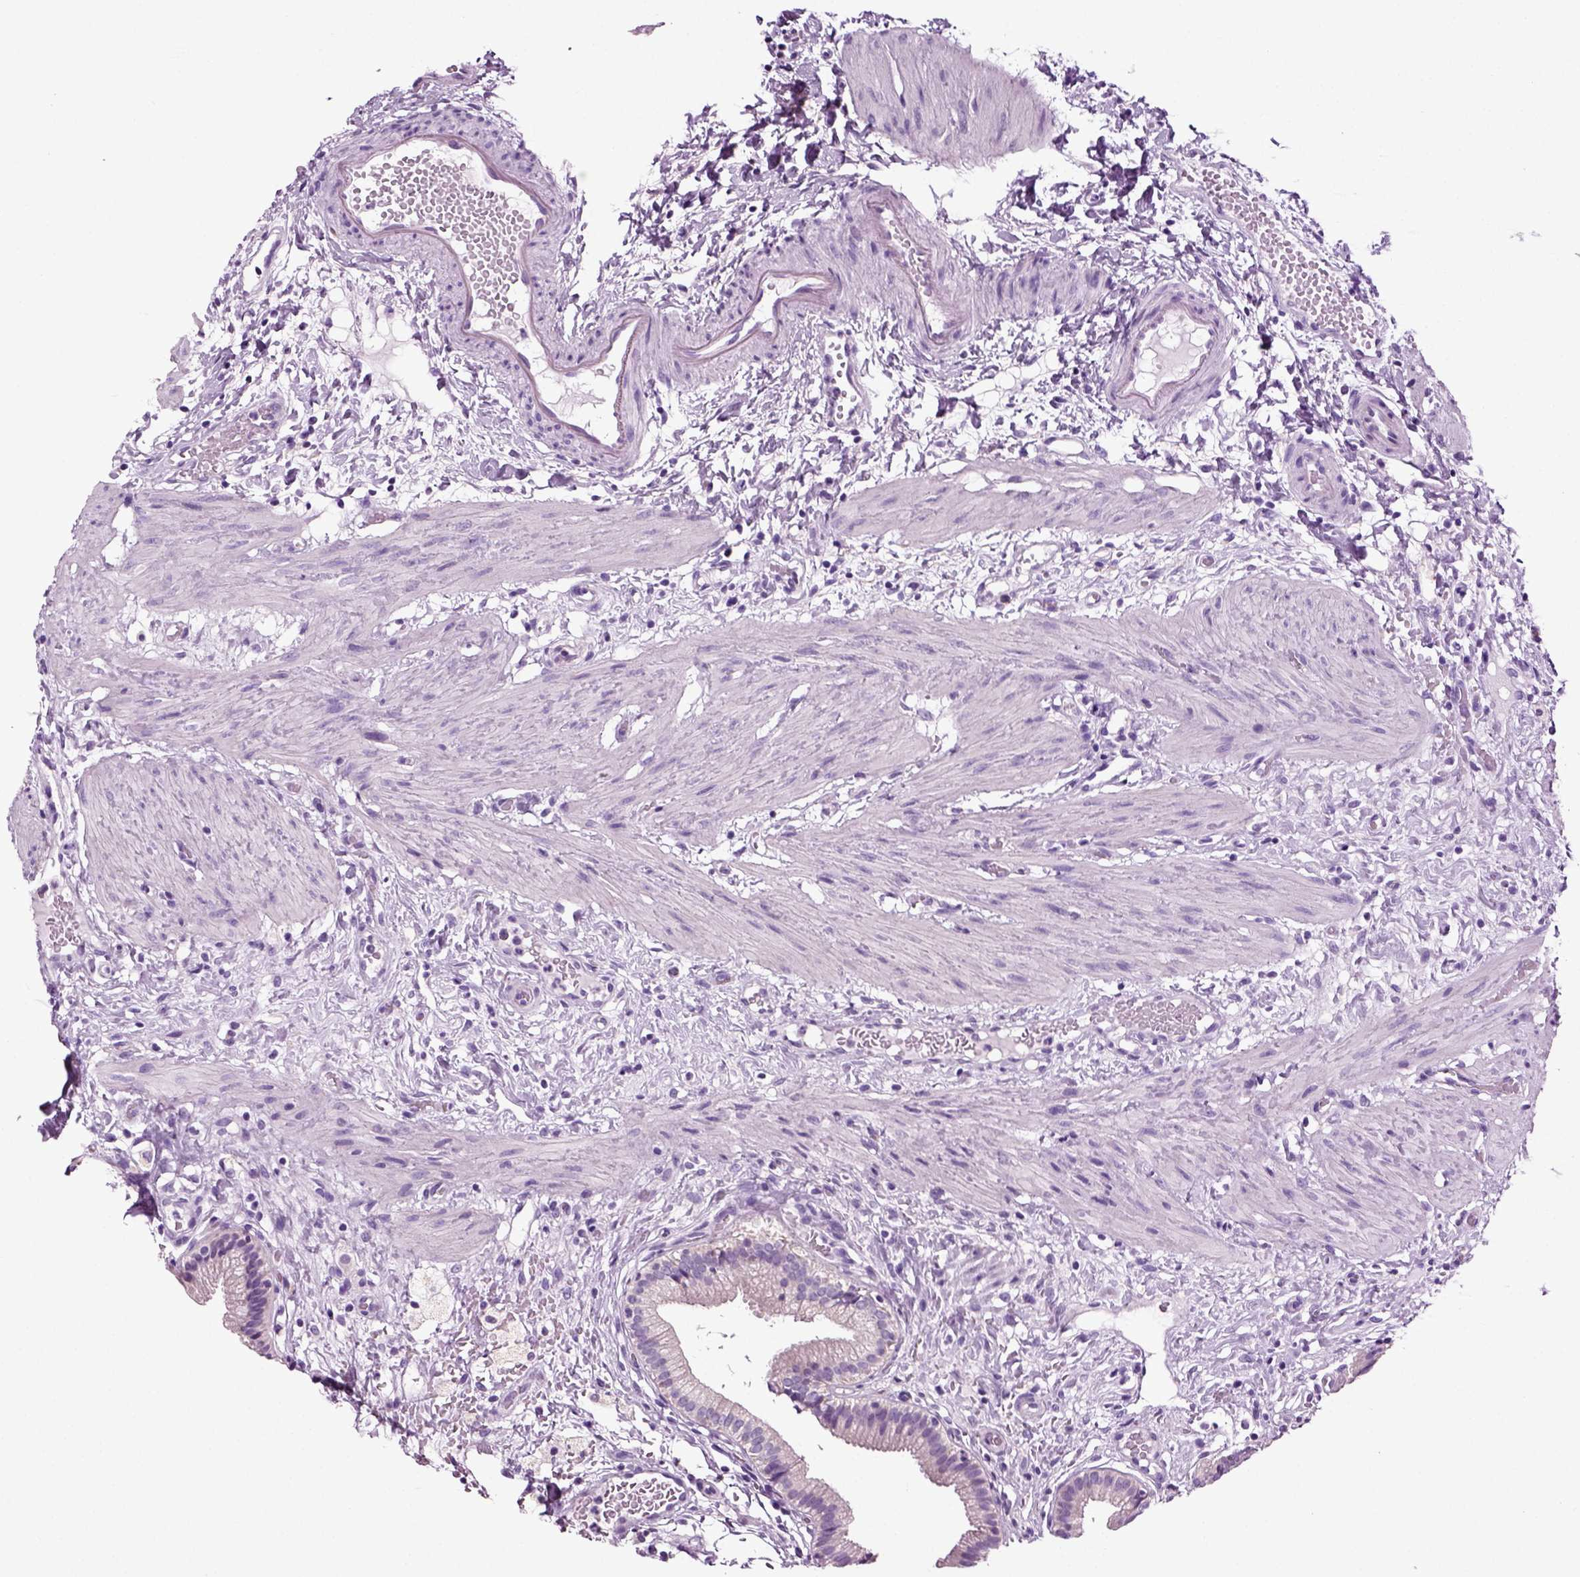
{"staining": {"intensity": "weak", "quantity": "25%-75%", "location": "cytoplasmic/membranous"}, "tissue": "gallbladder", "cell_type": "Glandular cells", "image_type": "normal", "snomed": [{"axis": "morphology", "description": "Normal tissue, NOS"}, {"axis": "topography", "description": "Gallbladder"}], "caption": "Gallbladder stained with a protein marker displays weak staining in glandular cells.", "gene": "DNAH10", "patient": {"sex": "female", "age": 24}}